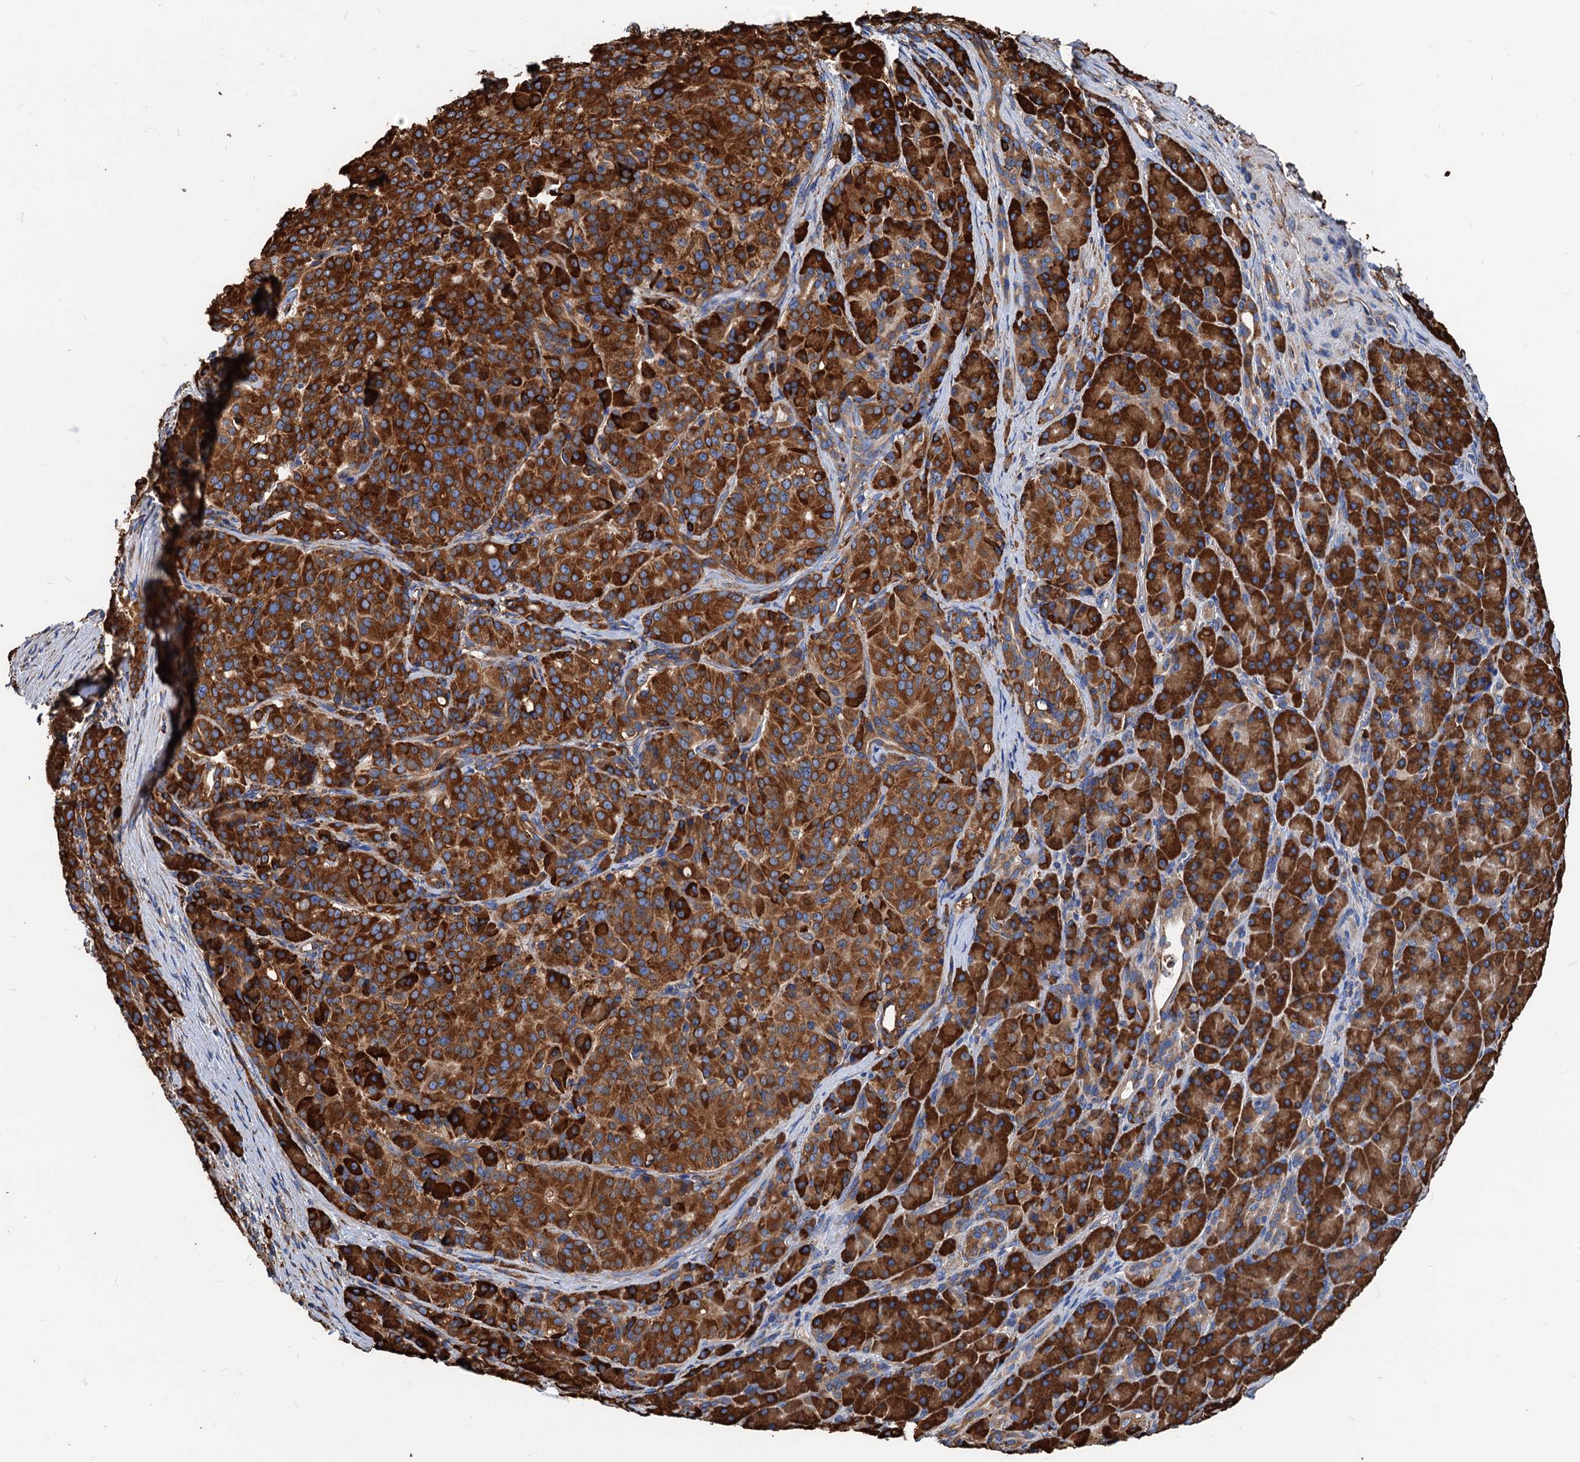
{"staining": {"intensity": "strong", "quantity": ">75%", "location": "cytoplasmic/membranous"}, "tissue": "pancreatic cancer", "cell_type": "Tumor cells", "image_type": "cancer", "snomed": [{"axis": "morphology", "description": "Adenocarcinoma, NOS"}, {"axis": "topography", "description": "Pancreas"}], "caption": "Adenocarcinoma (pancreatic) tissue demonstrates strong cytoplasmic/membranous staining in approximately >75% of tumor cells, visualized by immunohistochemistry.", "gene": "HSPA5", "patient": {"sex": "female", "age": 74}}